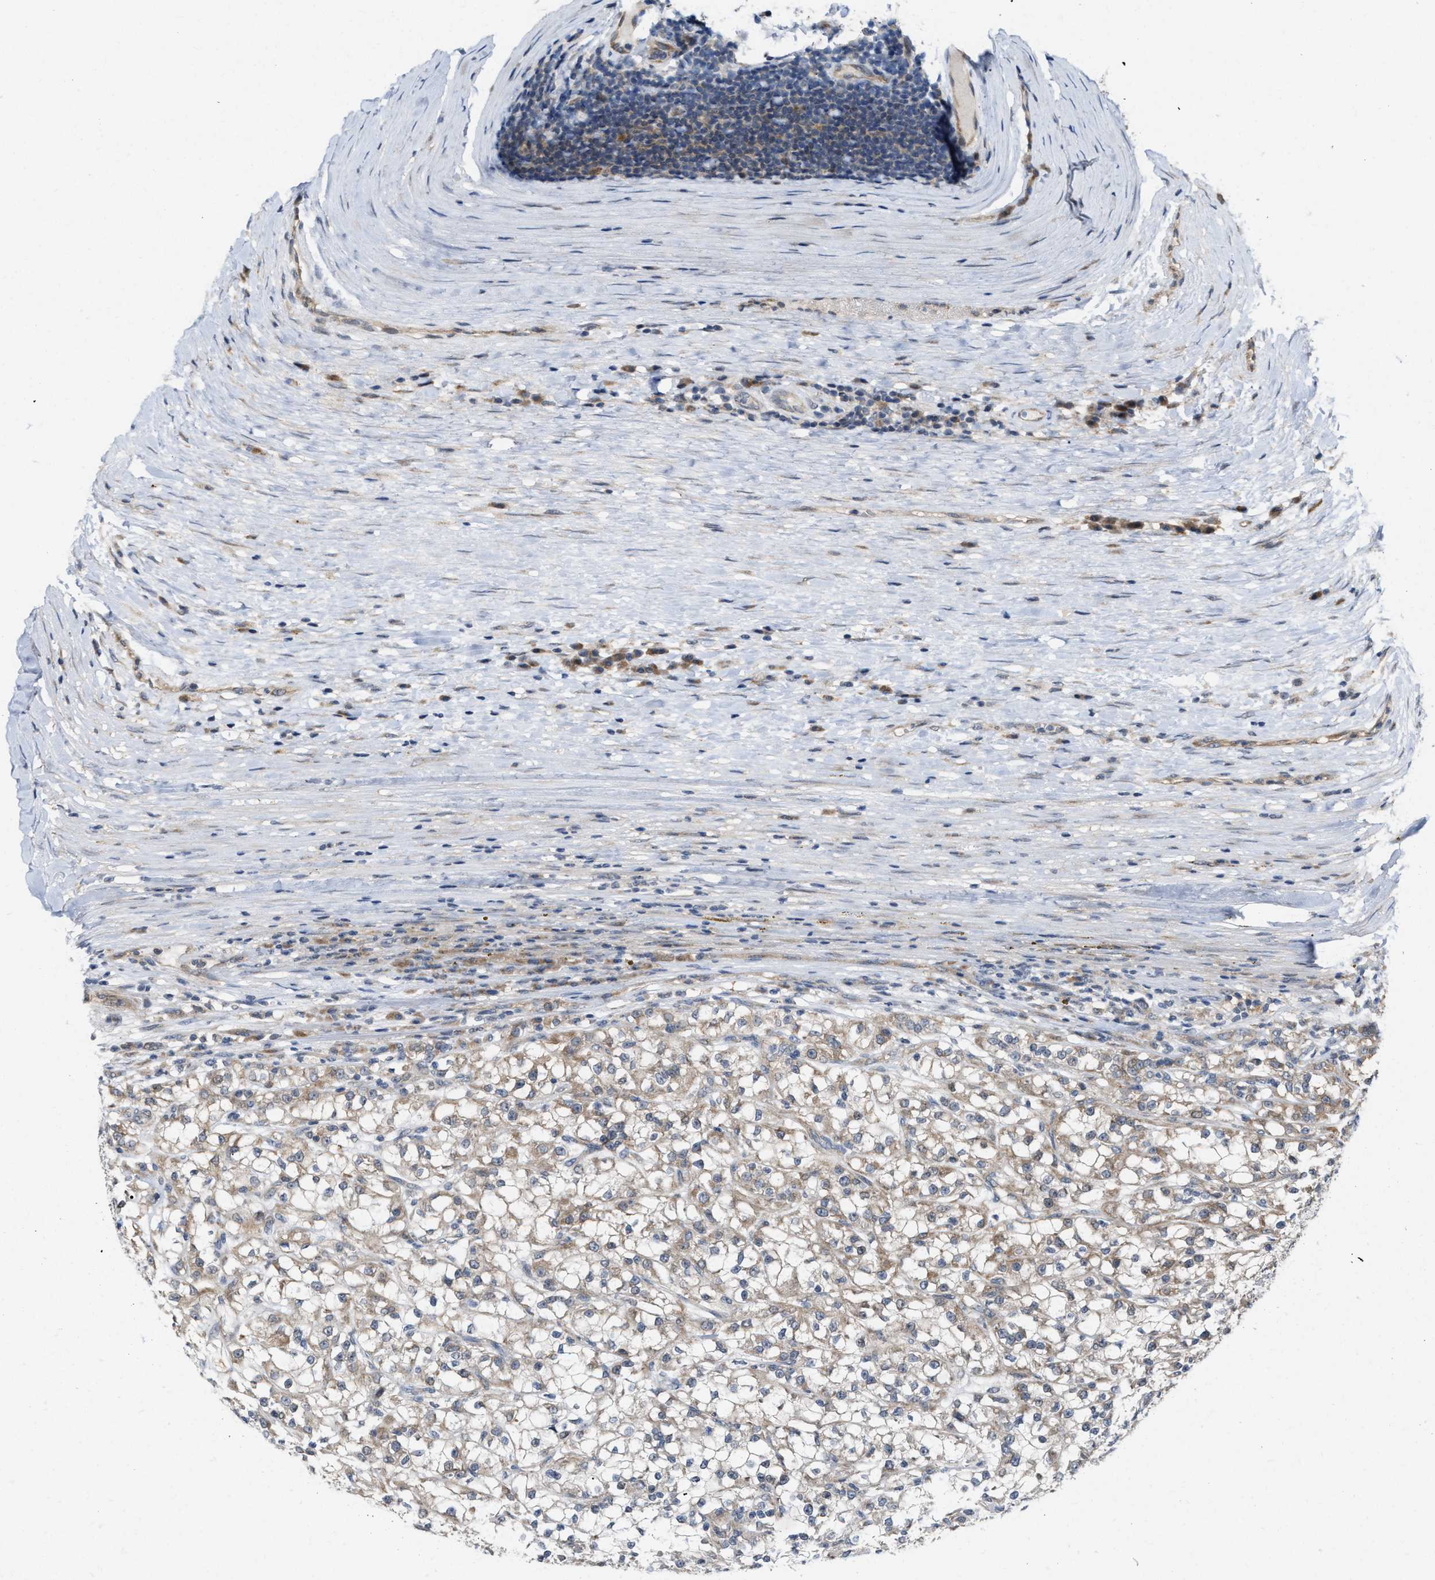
{"staining": {"intensity": "weak", "quantity": ">75%", "location": "cytoplasmic/membranous"}, "tissue": "renal cancer", "cell_type": "Tumor cells", "image_type": "cancer", "snomed": [{"axis": "morphology", "description": "Adenocarcinoma, NOS"}, {"axis": "topography", "description": "Kidney"}], "caption": "A photomicrograph of adenocarcinoma (renal) stained for a protein exhibits weak cytoplasmic/membranous brown staining in tumor cells.", "gene": "CSNK1A1", "patient": {"sex": "female", "age": 52}}